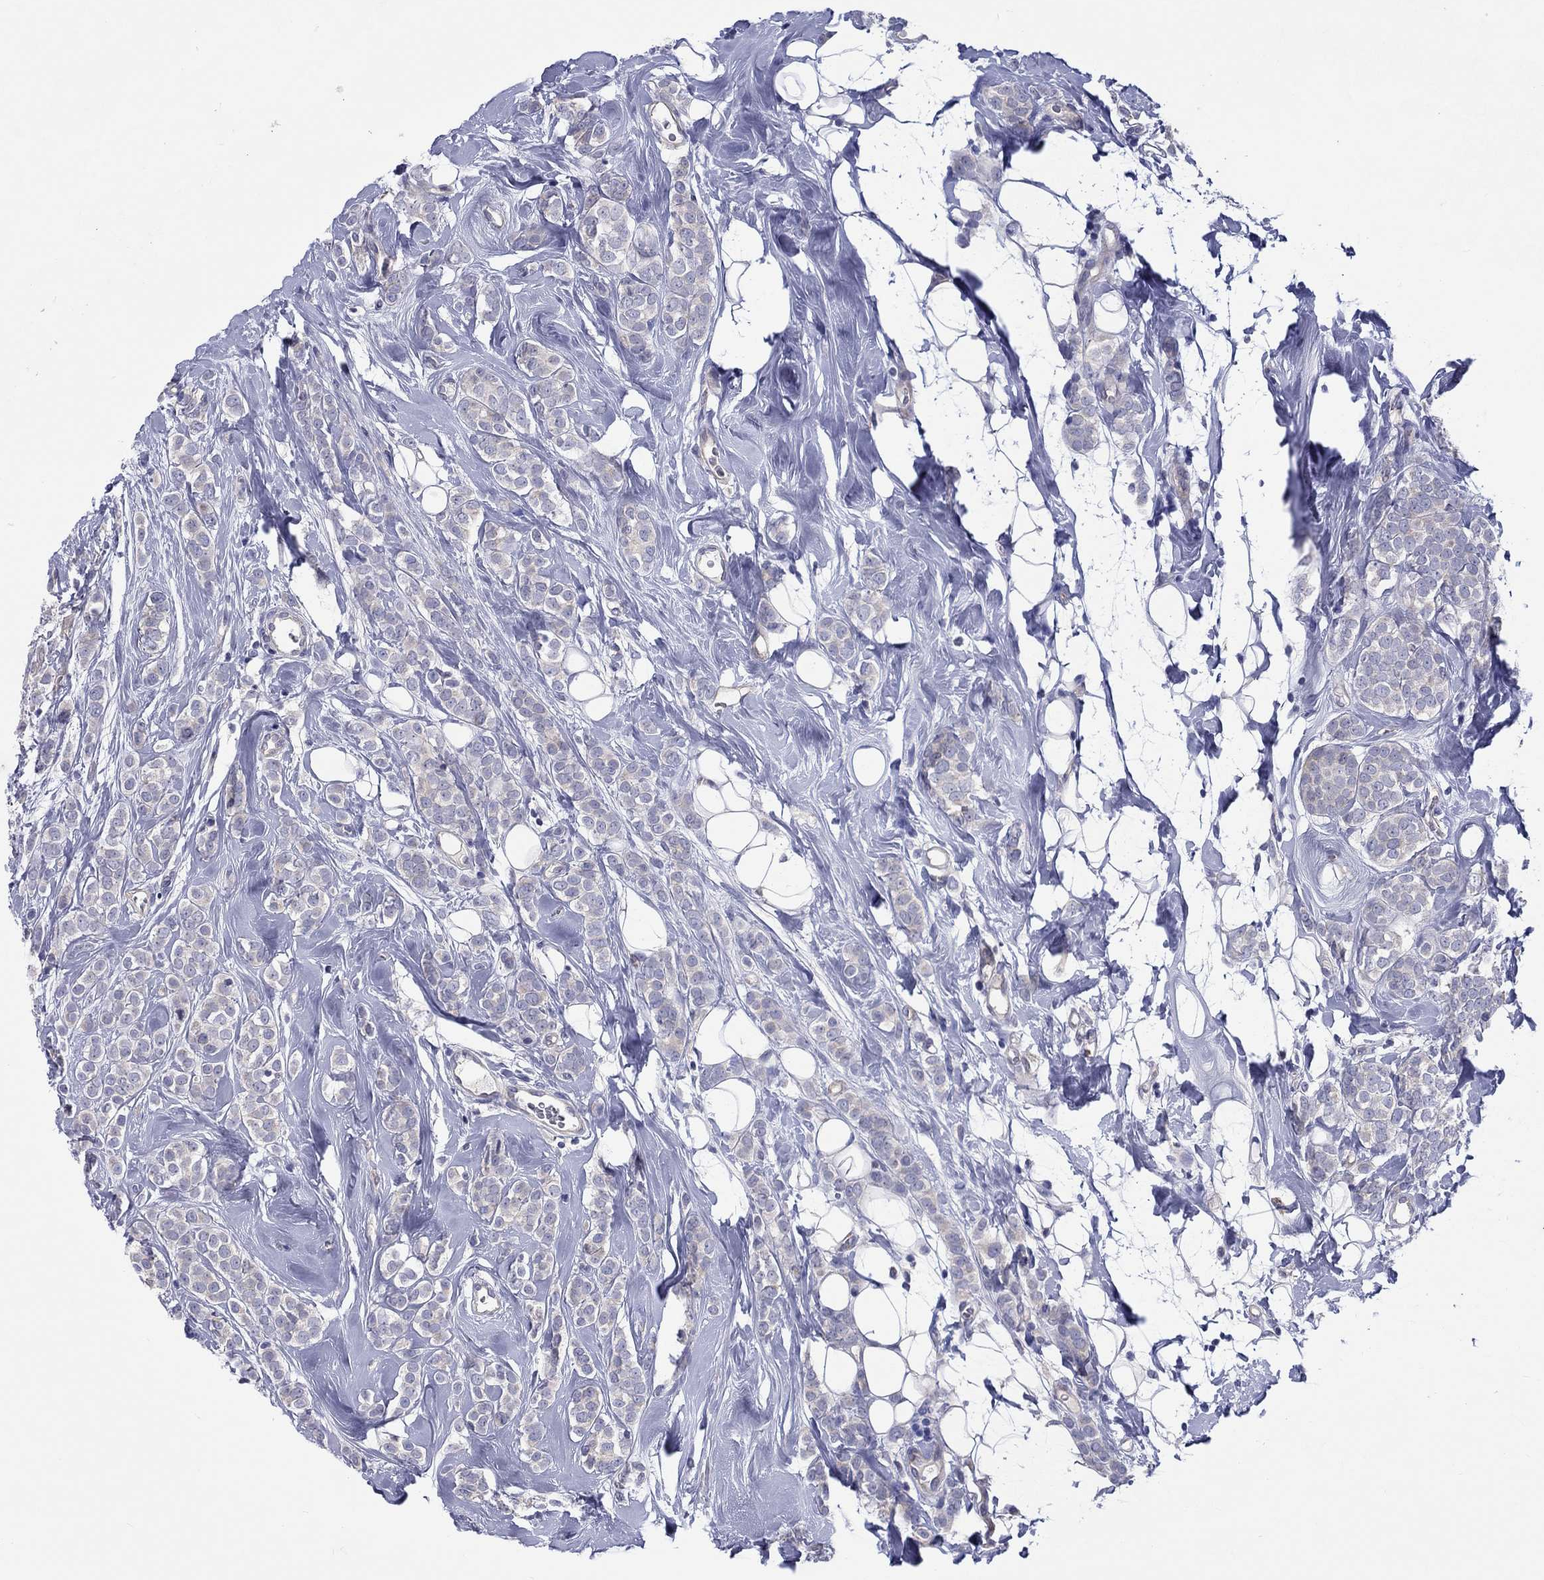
{"staining": {"intensity": "negative", "quantity": "none", "location": "none"}, "tissue": "breast cancer", "cell_type": "Tumor cells", "image_type": "cancer", "snomed": [{"axis": "morphology", "description": "Lobular carcinoma"}, {"axis": "topography", "description": "Breast"}], "caption": "This is a photomicrograph of immunohistochemistry (IHC) staining of breast cancer, which shows no positivity in tumor cells. Nuclei are stained in blue.", "gene": "ABCG4", "patient": {"sex": "female", "age": 49}}